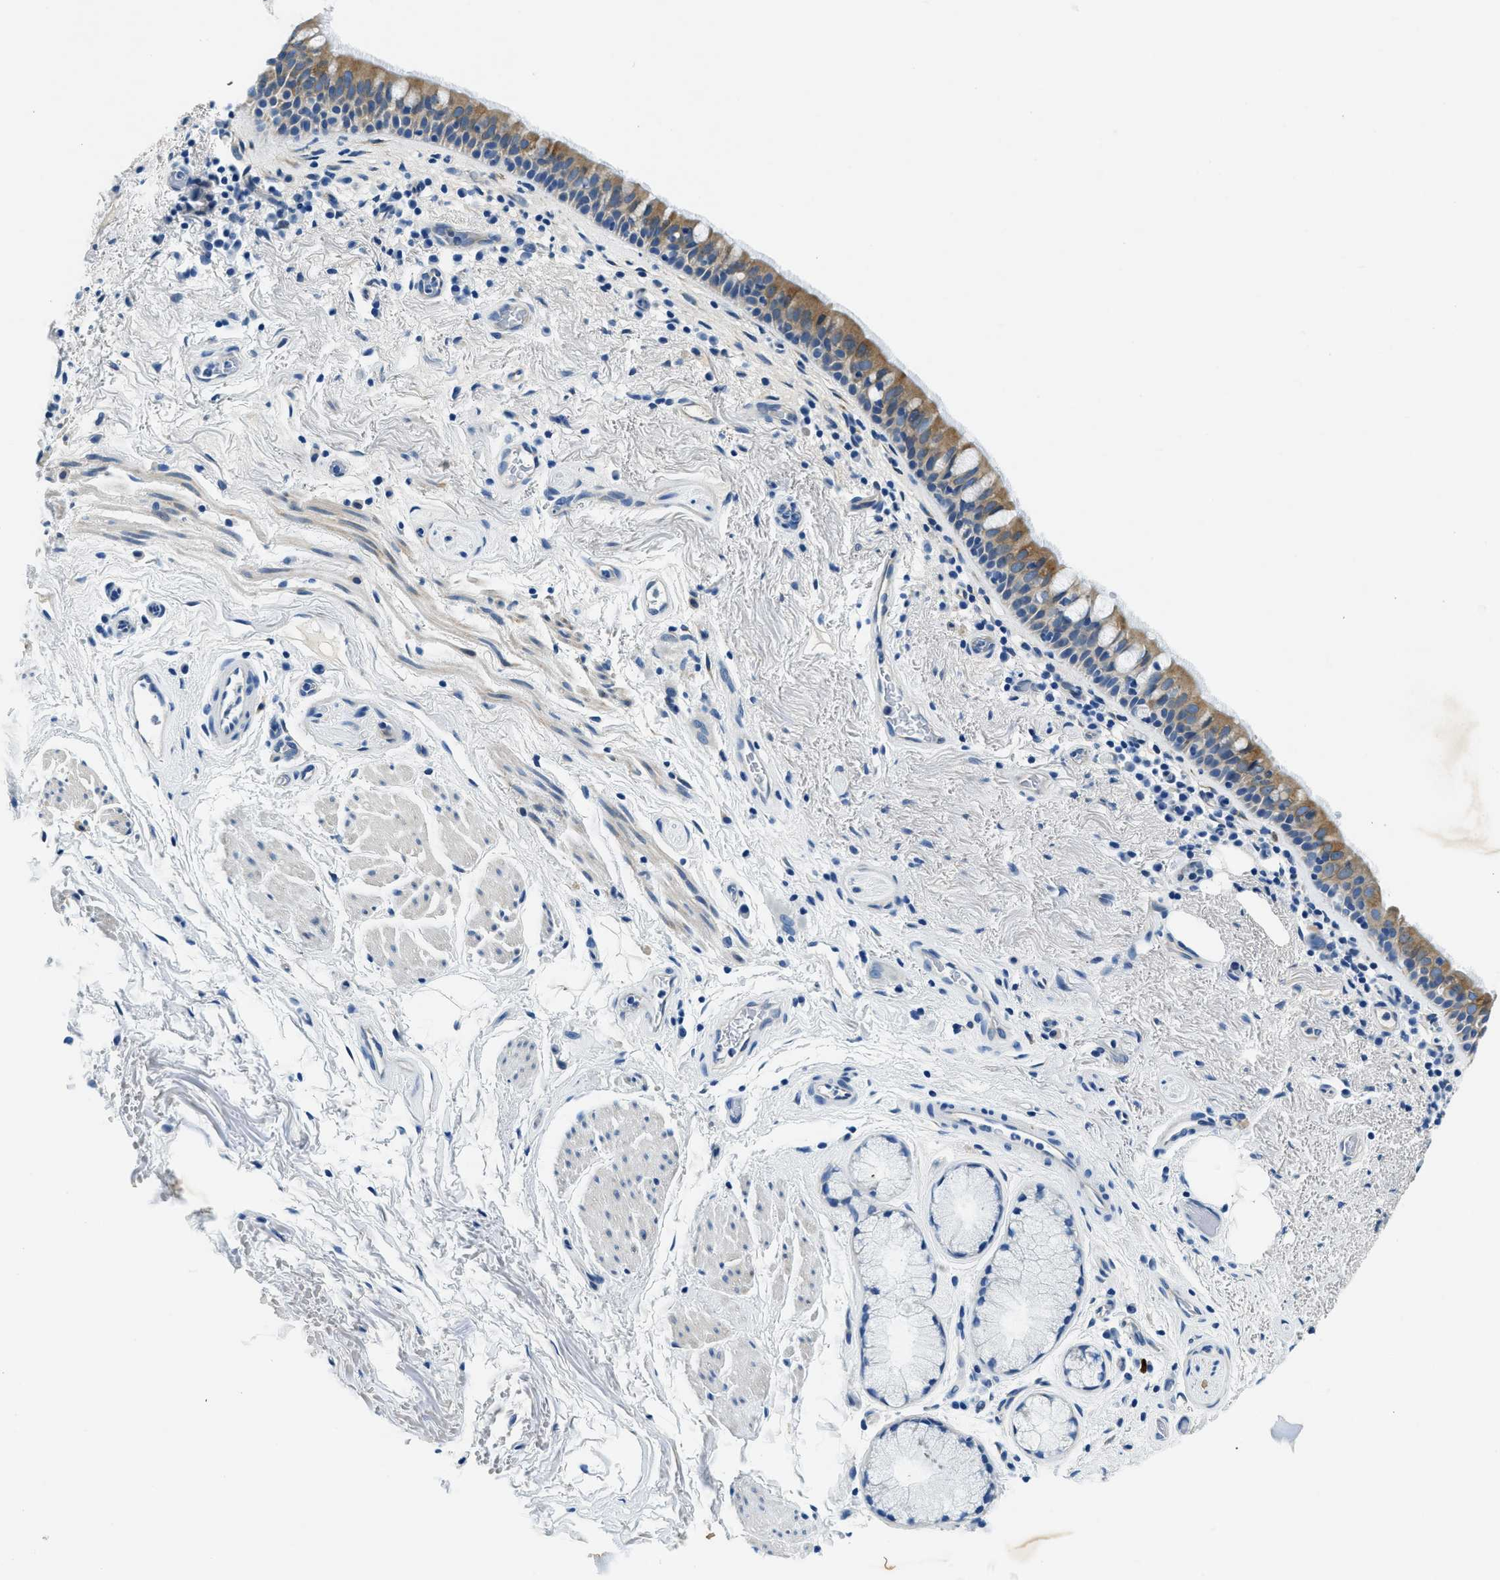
{"staining": {"intensity": "moderate", "quantity": ">75%", "location": "cytoplasmic/membranous"}, "tissue": "bronchus", "cell_type": "Respiratory epithelial cells", "image_type": "normal", "snomed": [{"axis": "morphology", "description": "Normal tissue, NOS"}, {"axis": "morphology", "description": "Inflammation, NOS"}, {"axis": "topography", "description": "Cartilage tissue"}, {"axis": "topography", "description": "Bronchus"}], "caption": "Bronchus stained with immunohistochemistry demonstrates moderate cytoplasmic/membranous staining in approximately >75% of respiratory epithelial cells.", "gene": "UBAC2", "patient": {"sex": "male", "age": 77}}